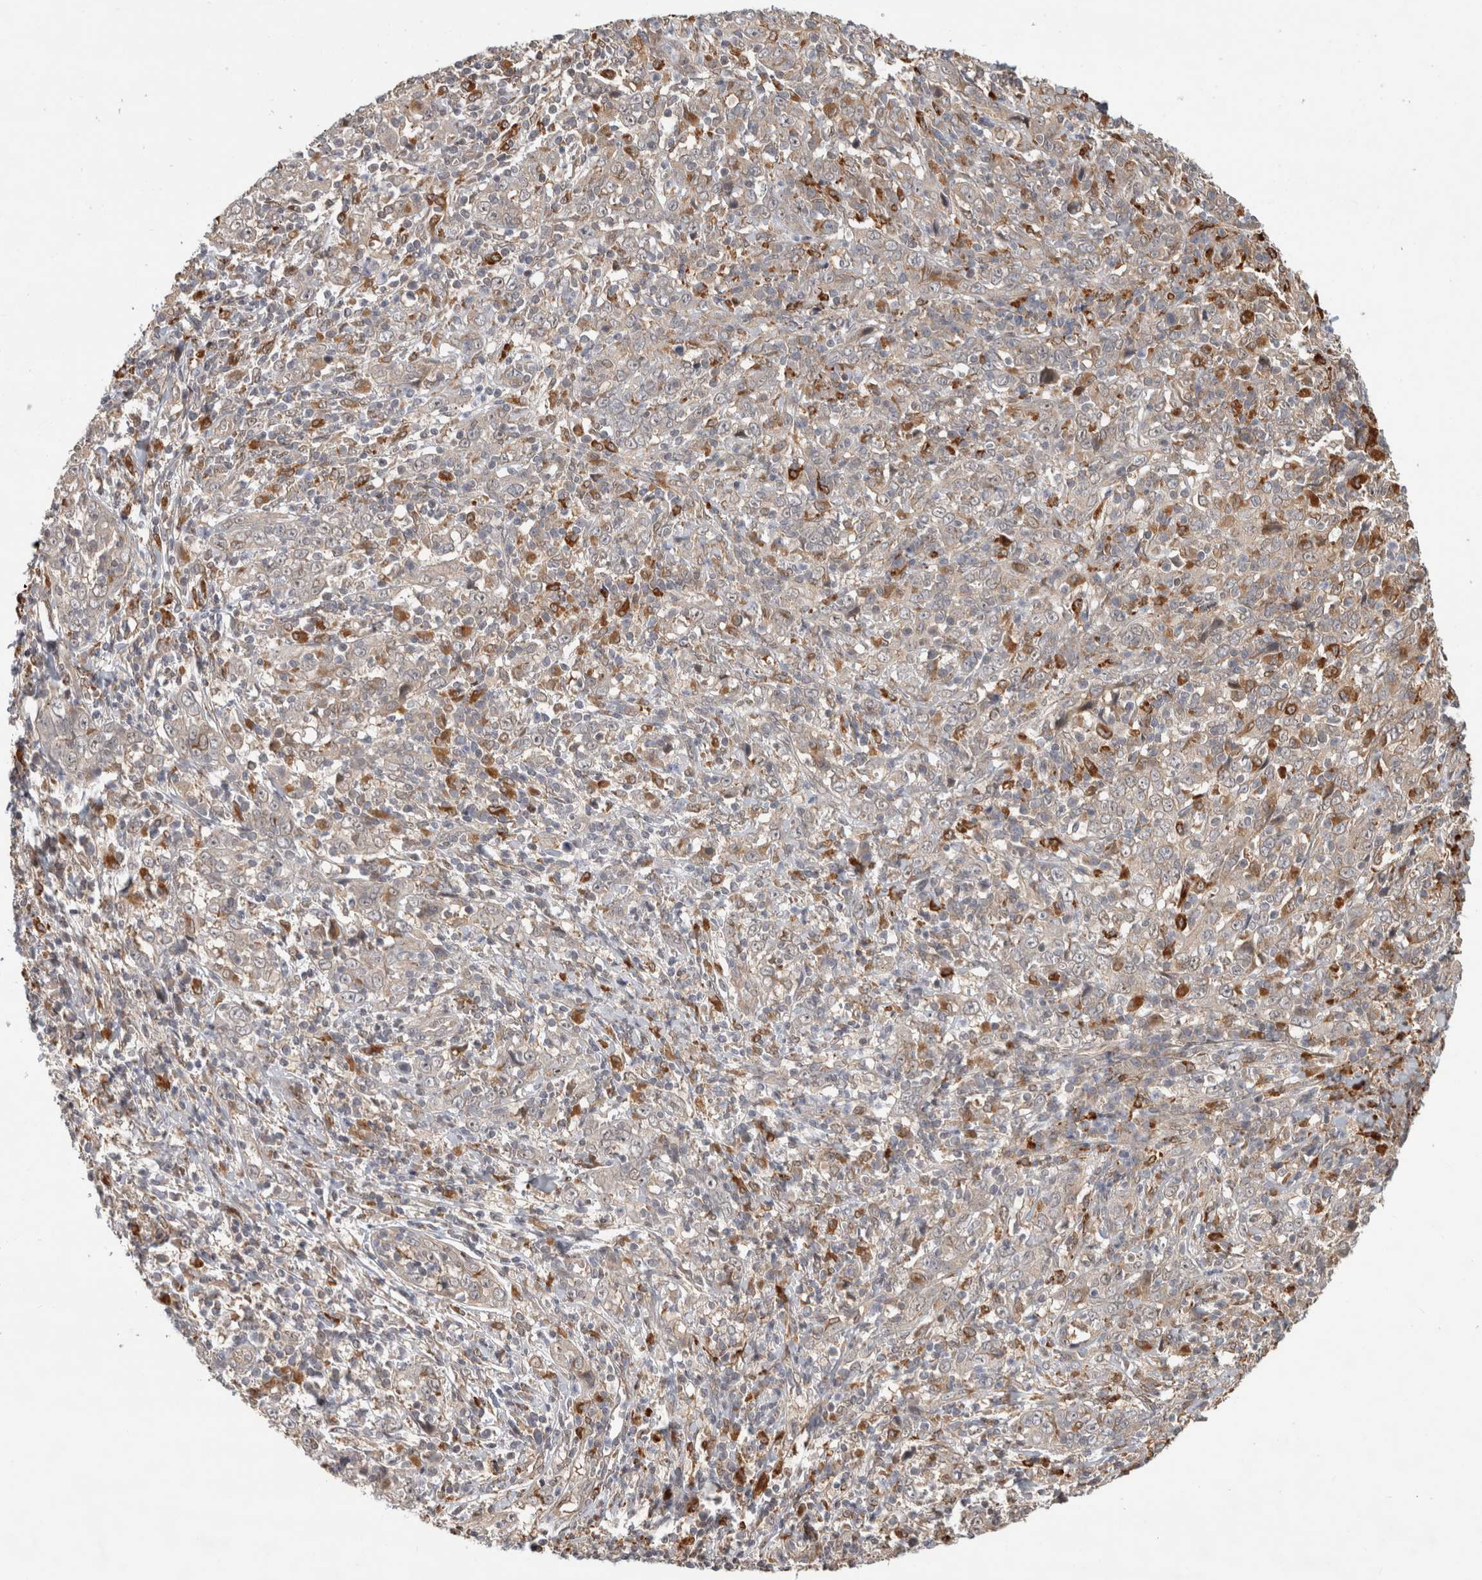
{"staining": {"intensity": "negative", "quantity": "none", "location": "none"}, "tissue": "cervical cancer", "cell_type": "Tumor cells", "image_type": "cancer", "snomed": [{"axis": "morphology", "description": "Squamous cell carcinoma, NOS"}, {"axis": "topography", "description": "Cervix"}], "caption": "IHC image of human cervical cancer (squamous cell carcinoma) stained for a protein (brown), which shows no positivity in tumor cells.", "gene": "NAB2", "patient": {"sex": "female", "age": 46}}